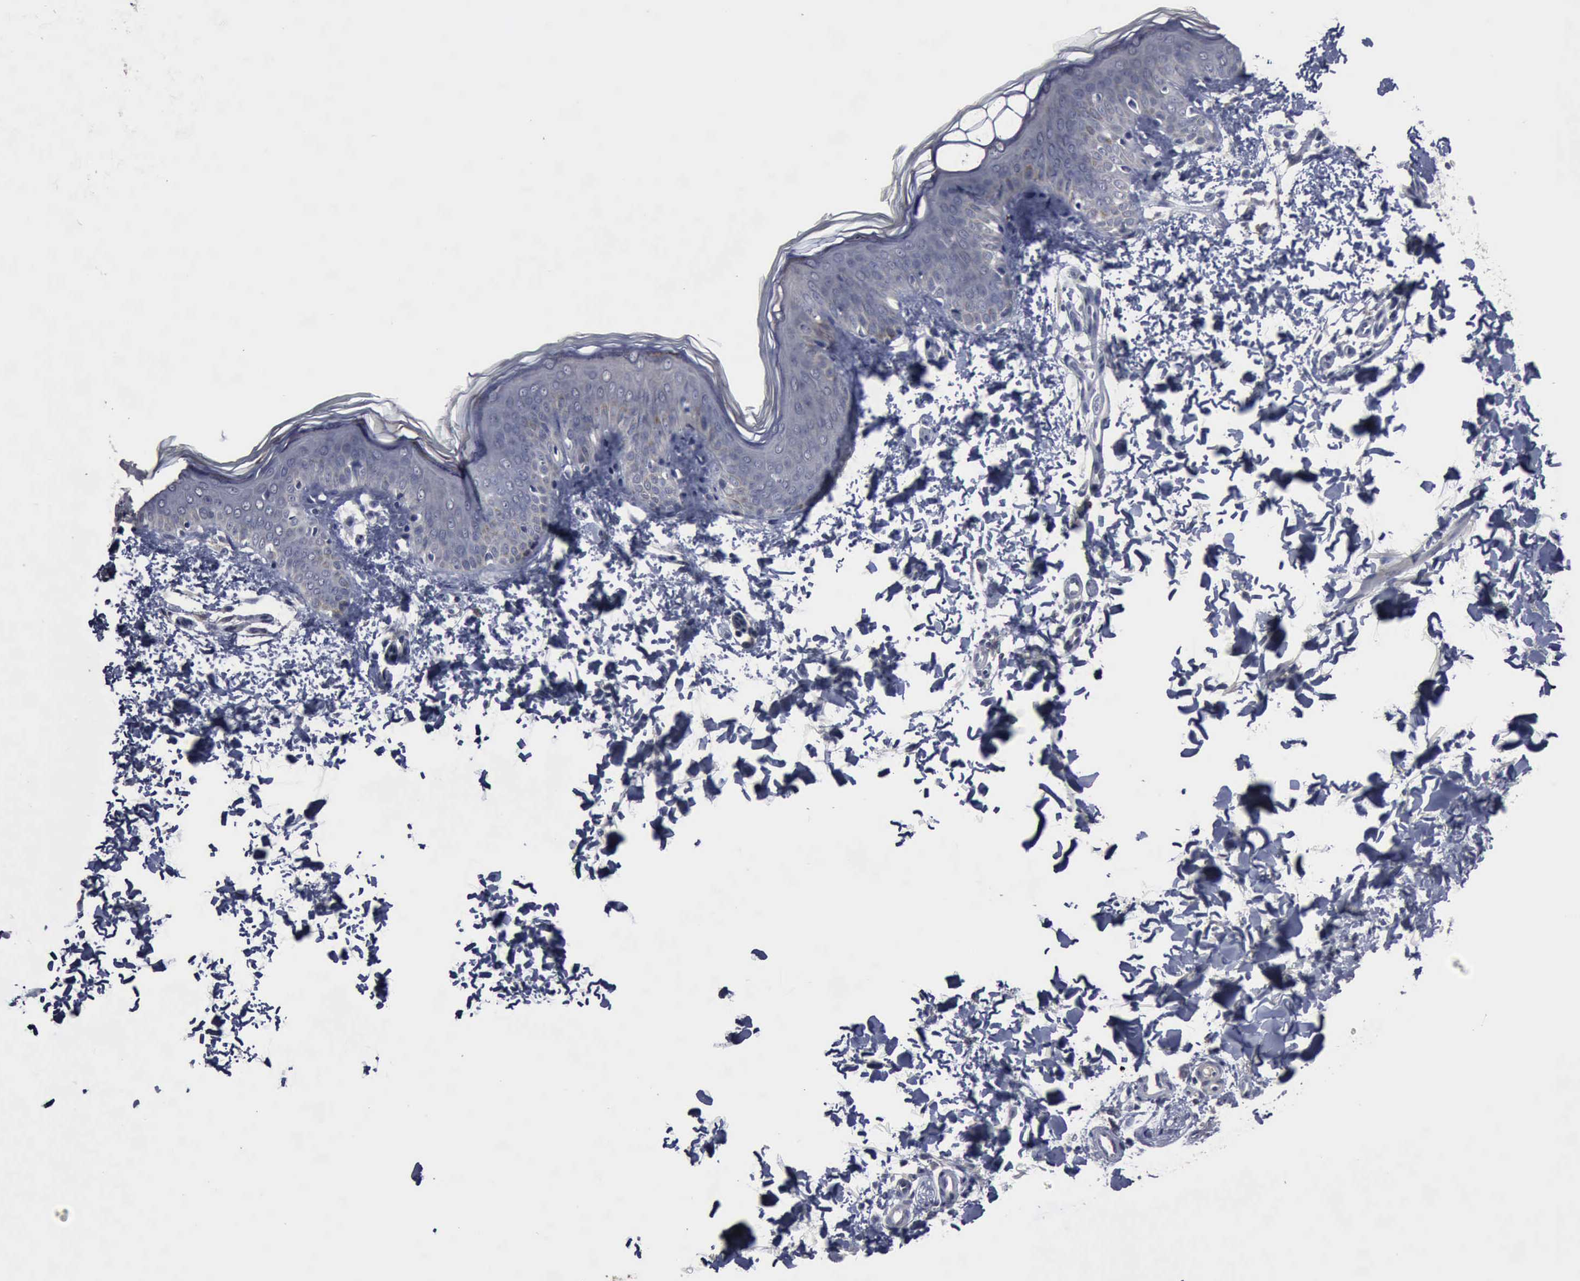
{"staining": {"intensity": "negative", "quantity": "none", "location": "none"}, "tissue": "skin", "cell_type": "Fibroblasts", "image_type": "normal", "snomed": [{"axis": "morphology", "description": "Normal tissue, NOS"}, {"axis": "topography", "description": "Skin"}], "caption": "An immunohistochemistry histopathology image of unremarkable skin is shown. There is no staining in fibroblasts of skin.", "gene": "MYO18B", "patient": {"sex": "female", "age": 4}}